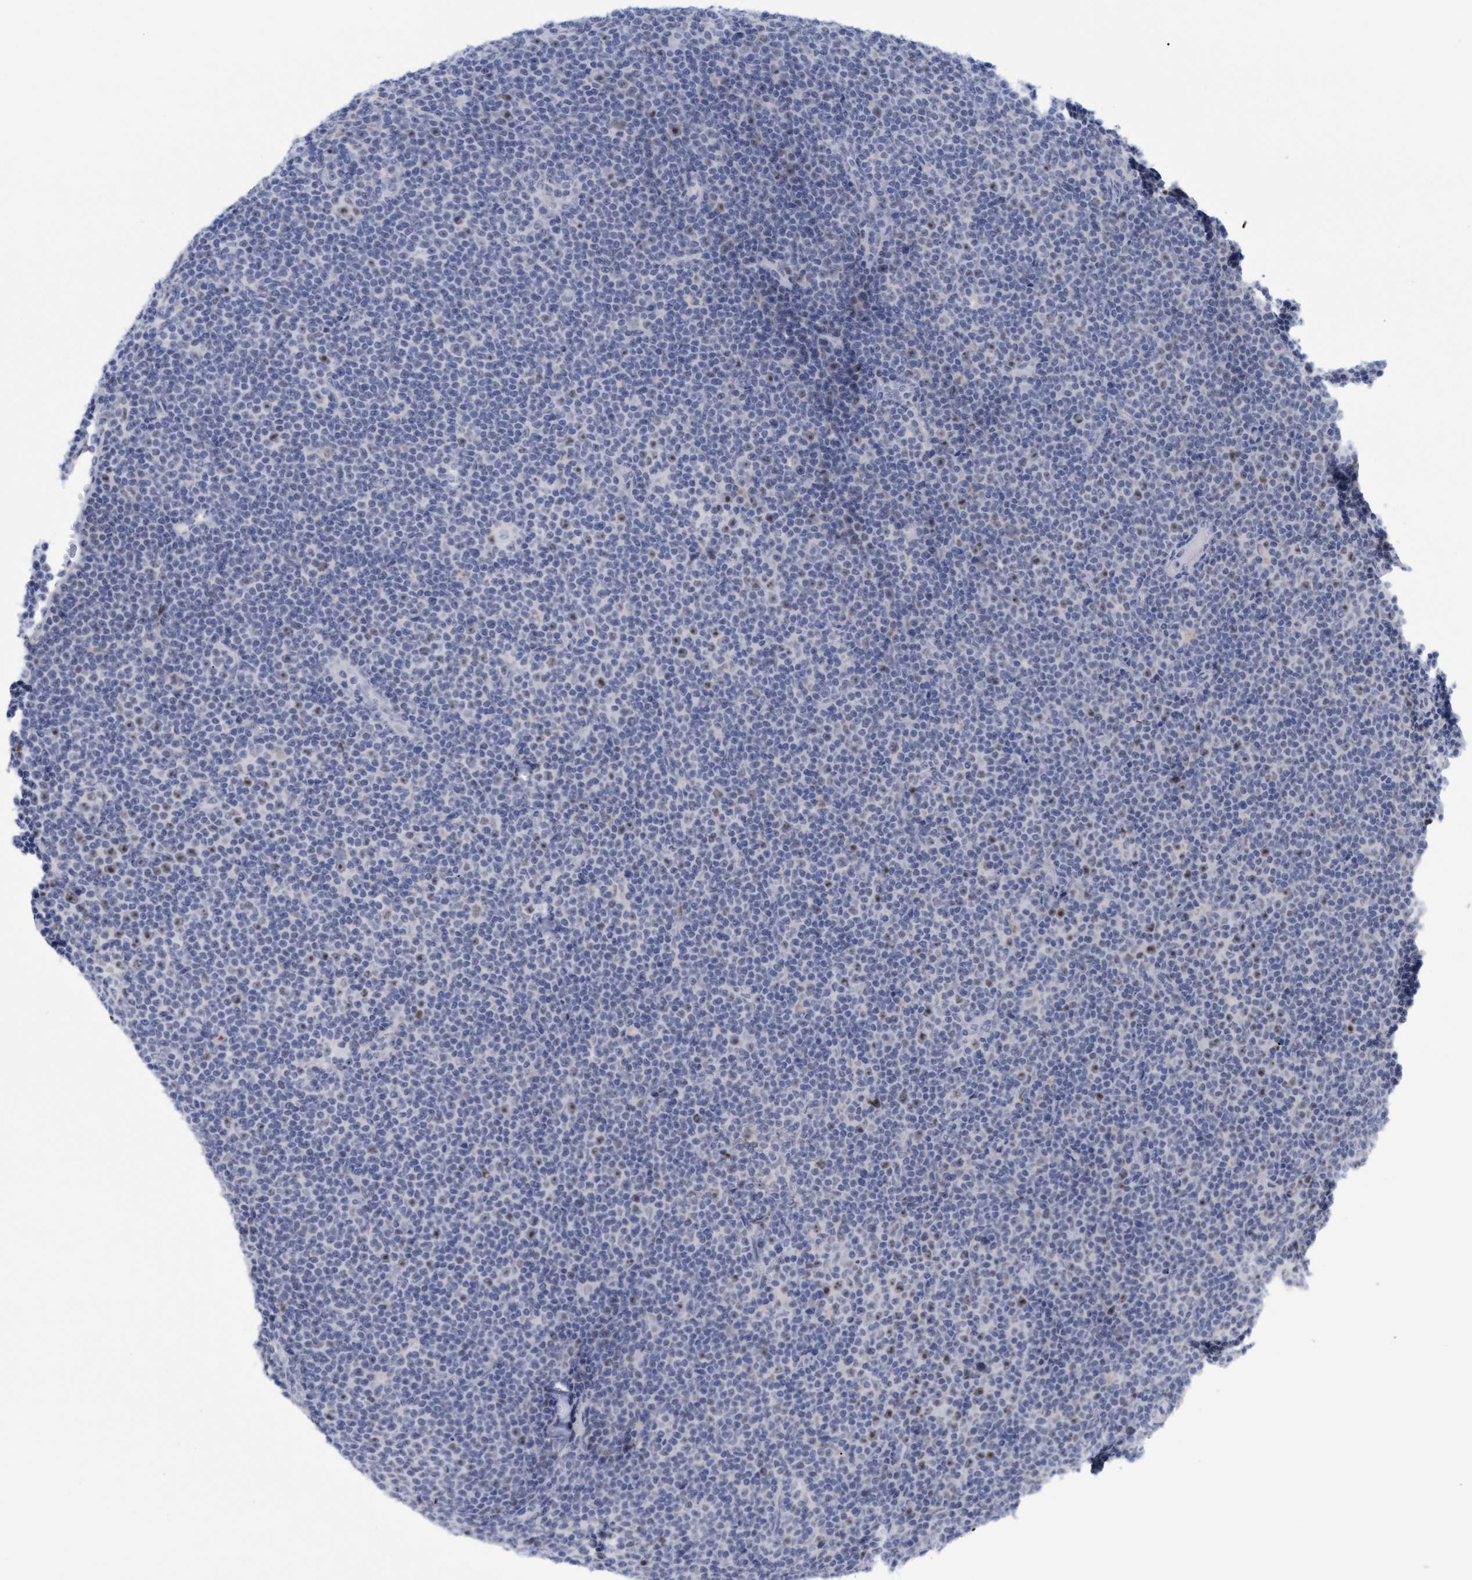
{"staining": {"intensity": "moderate", "quantity": "<25%", "location": "nuclear"}, "tissue": "lymphoma", "cell_type": "Tumor cells", "image_type": "cancer", "snomed": [{"axis": "morphology", "description": "Malignant lymphoma, non-Hodgkin's type, Low grade"}, {"axis": "topography", "description": "Lymph node"}], "caption": "Immunohistochemical staining of human low-grade malignant lymphoma, non-Hodgkin's type demonstrates low levels of moderate nuclear protein staining in about <25% of tumor cells. The staining was performed using DAB to visualize the protein expression in brown, while the nuclei were stained in blue with hematoxylin (Magnification: 20x).", "gene": "PINX1", "patient": {"sex": "female", "age": 67}}